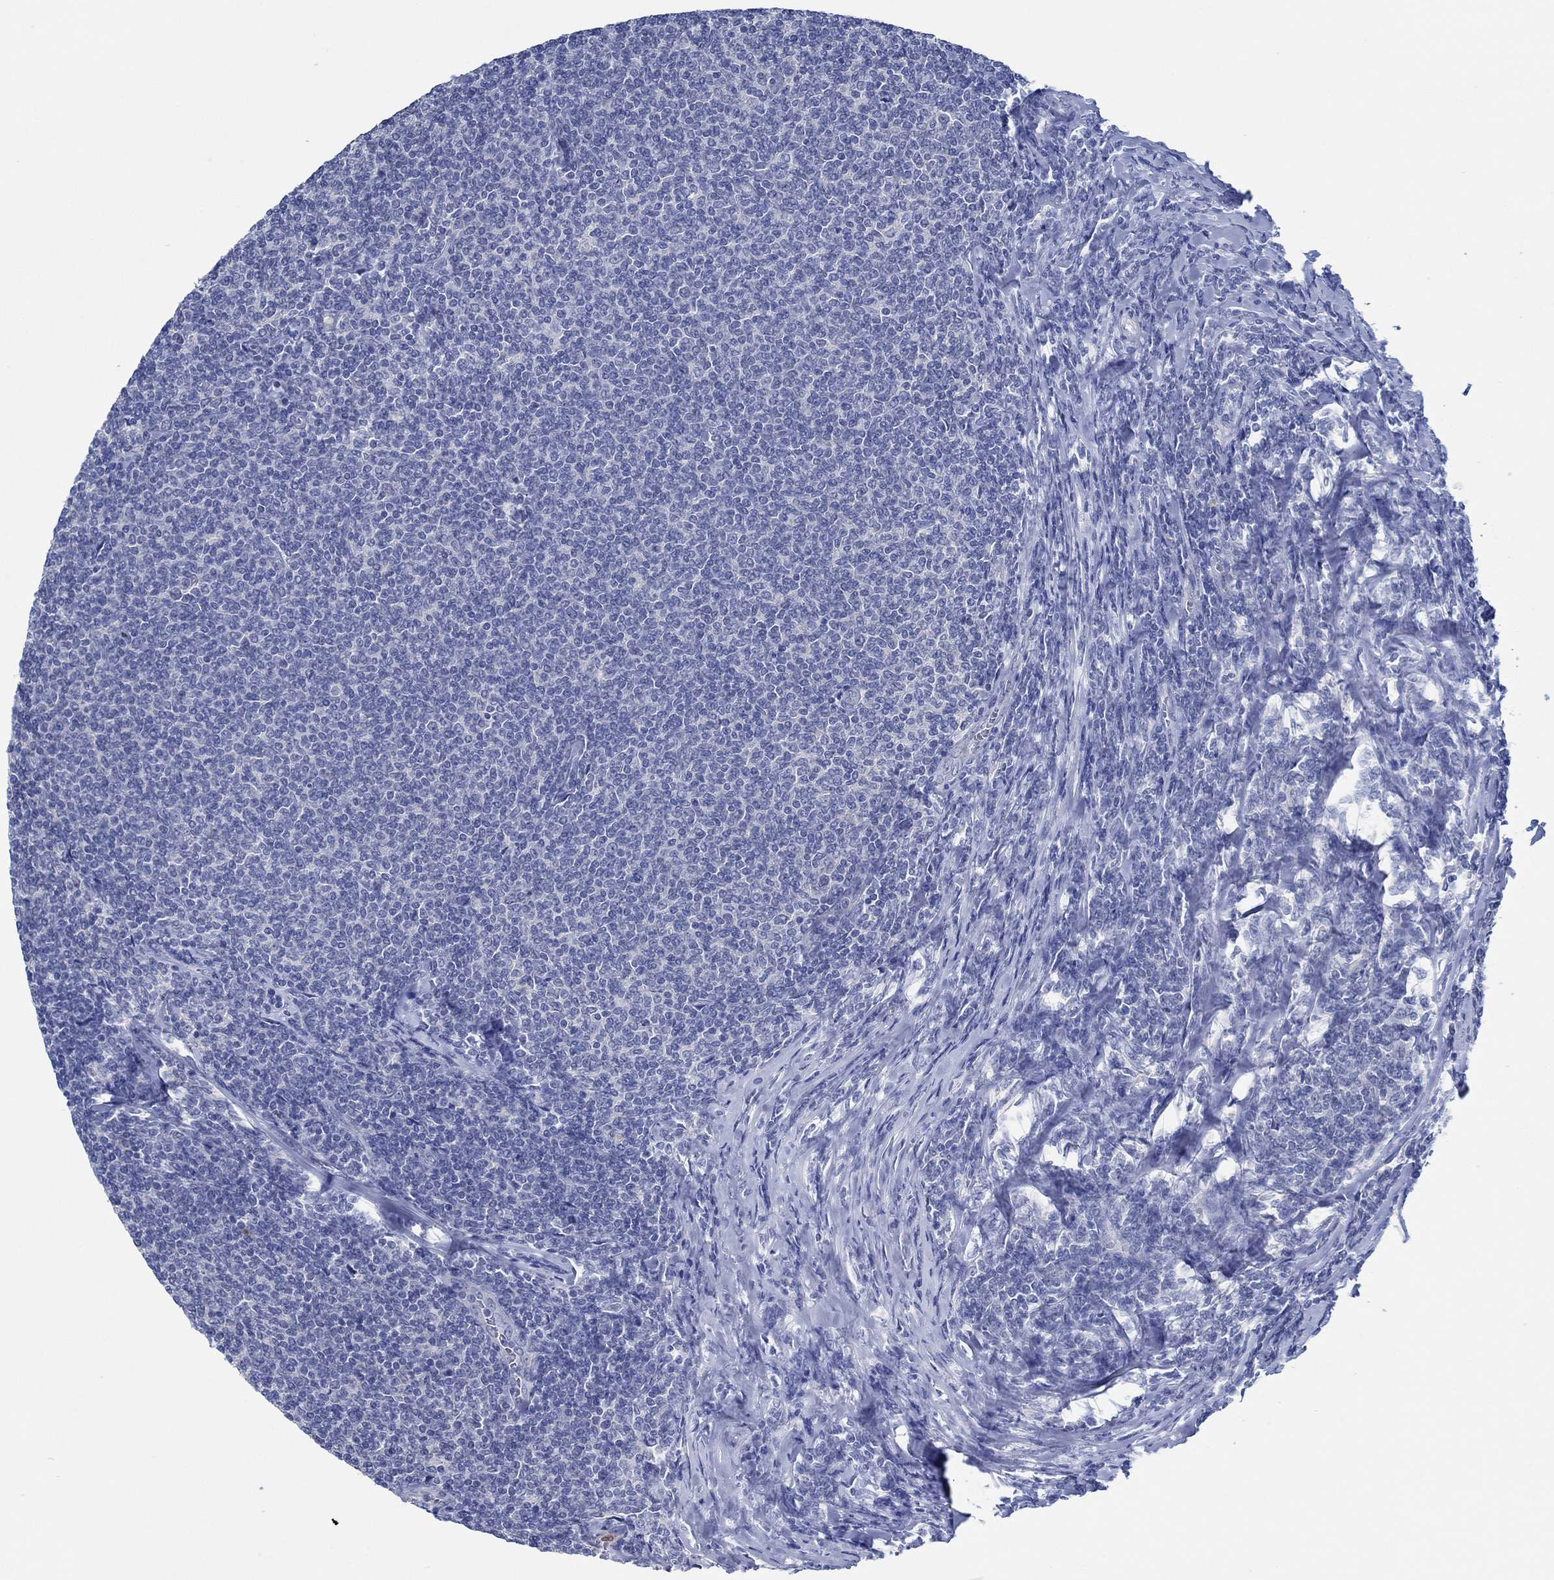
{"staining": {"intensity": "negative", "quantity": "none", "location": "none"}, "tissue": "lymphoma", "cell_type": "Tumor cells", "image_type": "cancer", "snomed": [{"axis": "morphology", "description": "Malignant lymphoma, non-Hodgkin's type, Low grade"}, {"axis": "topography", "description": "Lymph node"}], "caption": "Tumor cells are negative for protein expression in human lymphoma. Brightfield microscopy of immunohistochemistry stained with DAB (3,3'-diaminobenzidine) (brown) and hematoxylin (blue), captured at high magnification.", "gene": "ZNF671", "patient": {"sex": "male", "age": 52}}